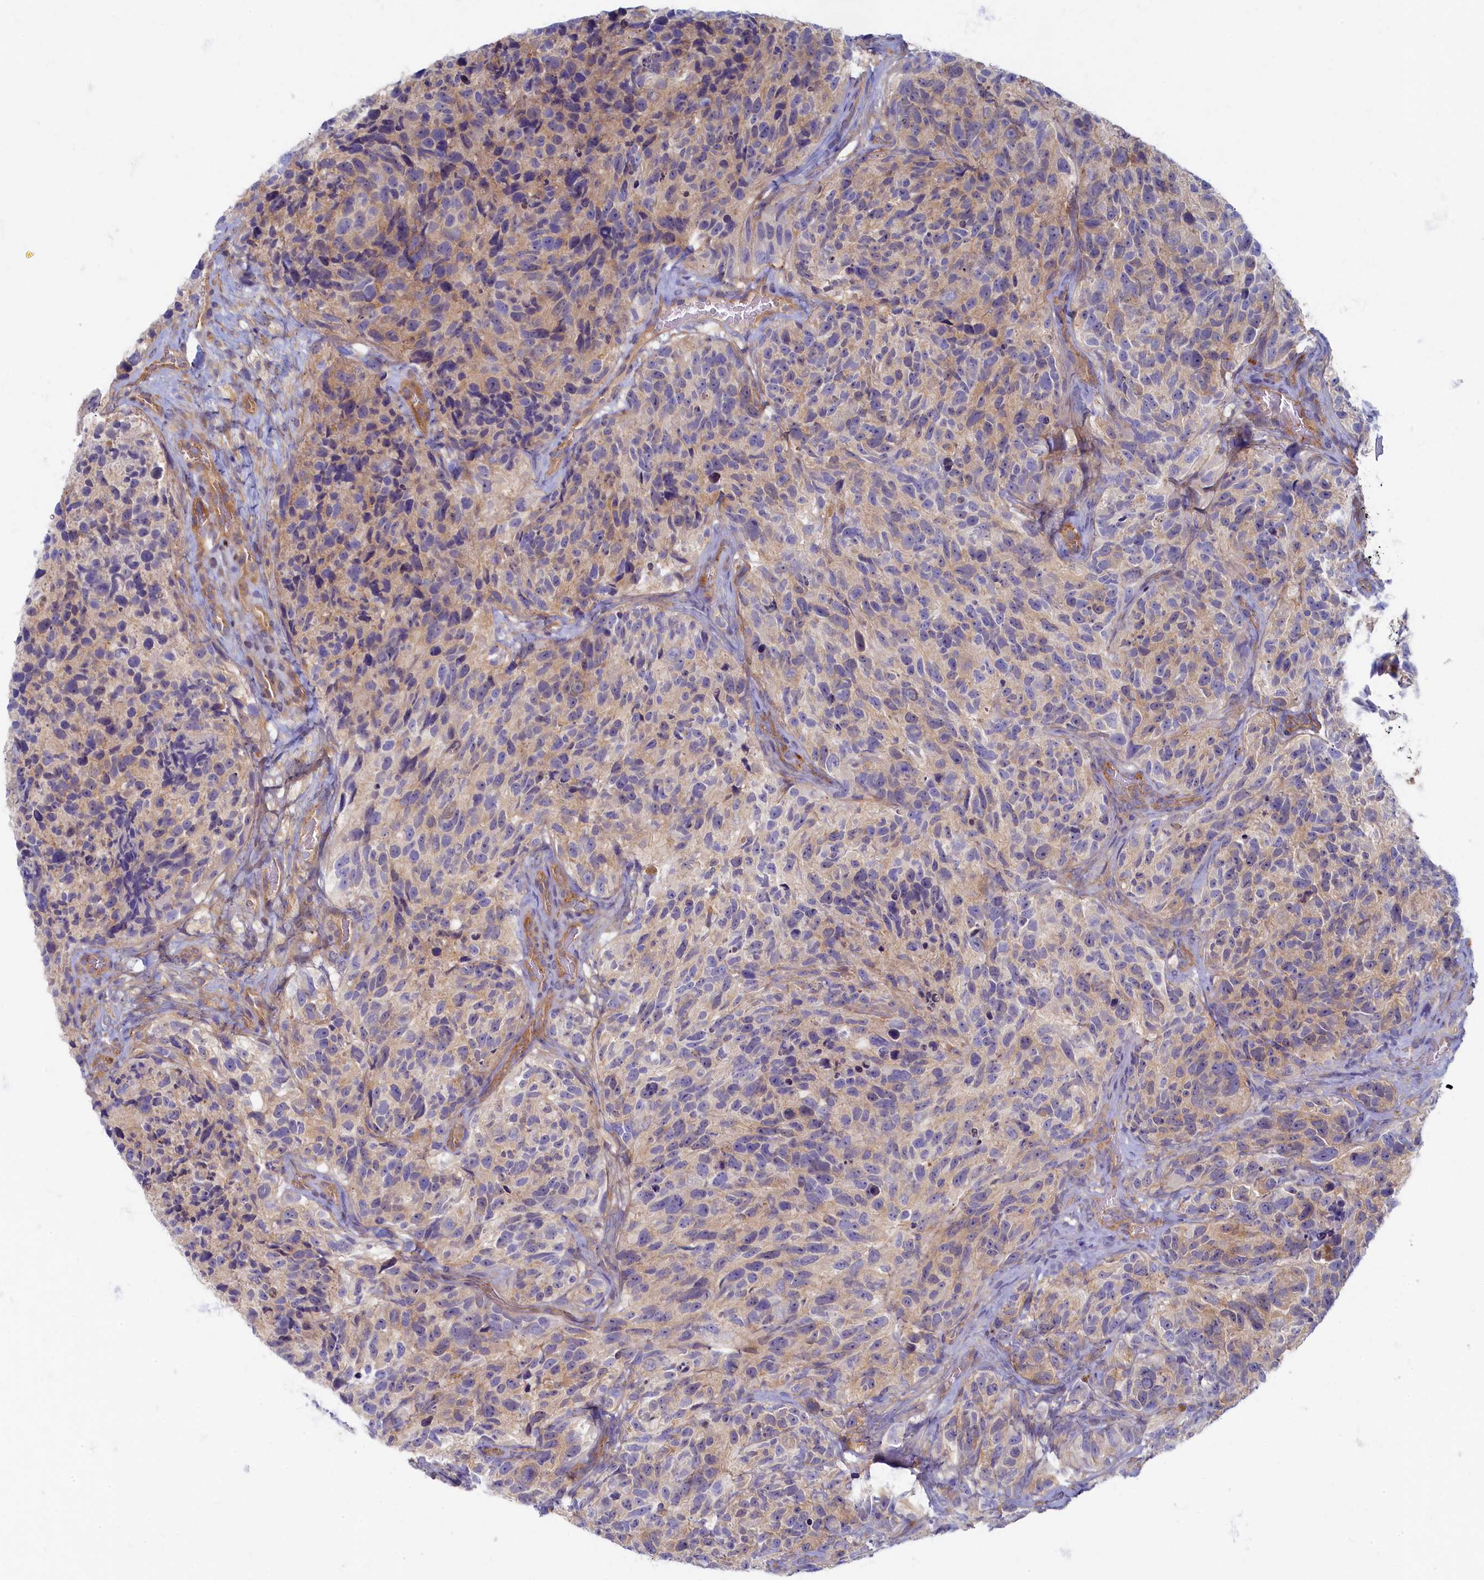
{"staining": {"intensity": "weak", "quantity": "25%-75%", "location": "cytoplasmic/membranous"}, "tissue": "glioma", "cell_type": "Tumor cells", "image_type": "cancer", "snomed": [{"axis": "morphology", "description": "Glioma, malignant, High grade"}, {"axis": "topography", "description": "Brain"}], "caption": "Immunohistochemical staining of human glioma displays weak cytoplasmic/membranous protein expression in about 25%-75% of tumor cells. (DAB (3,3'-diaminobenzidine) = brown stain, brightfield microscopy at high magnification).", "gene": "PSMG2", "patient": {"sex": "male", "age": 69}}